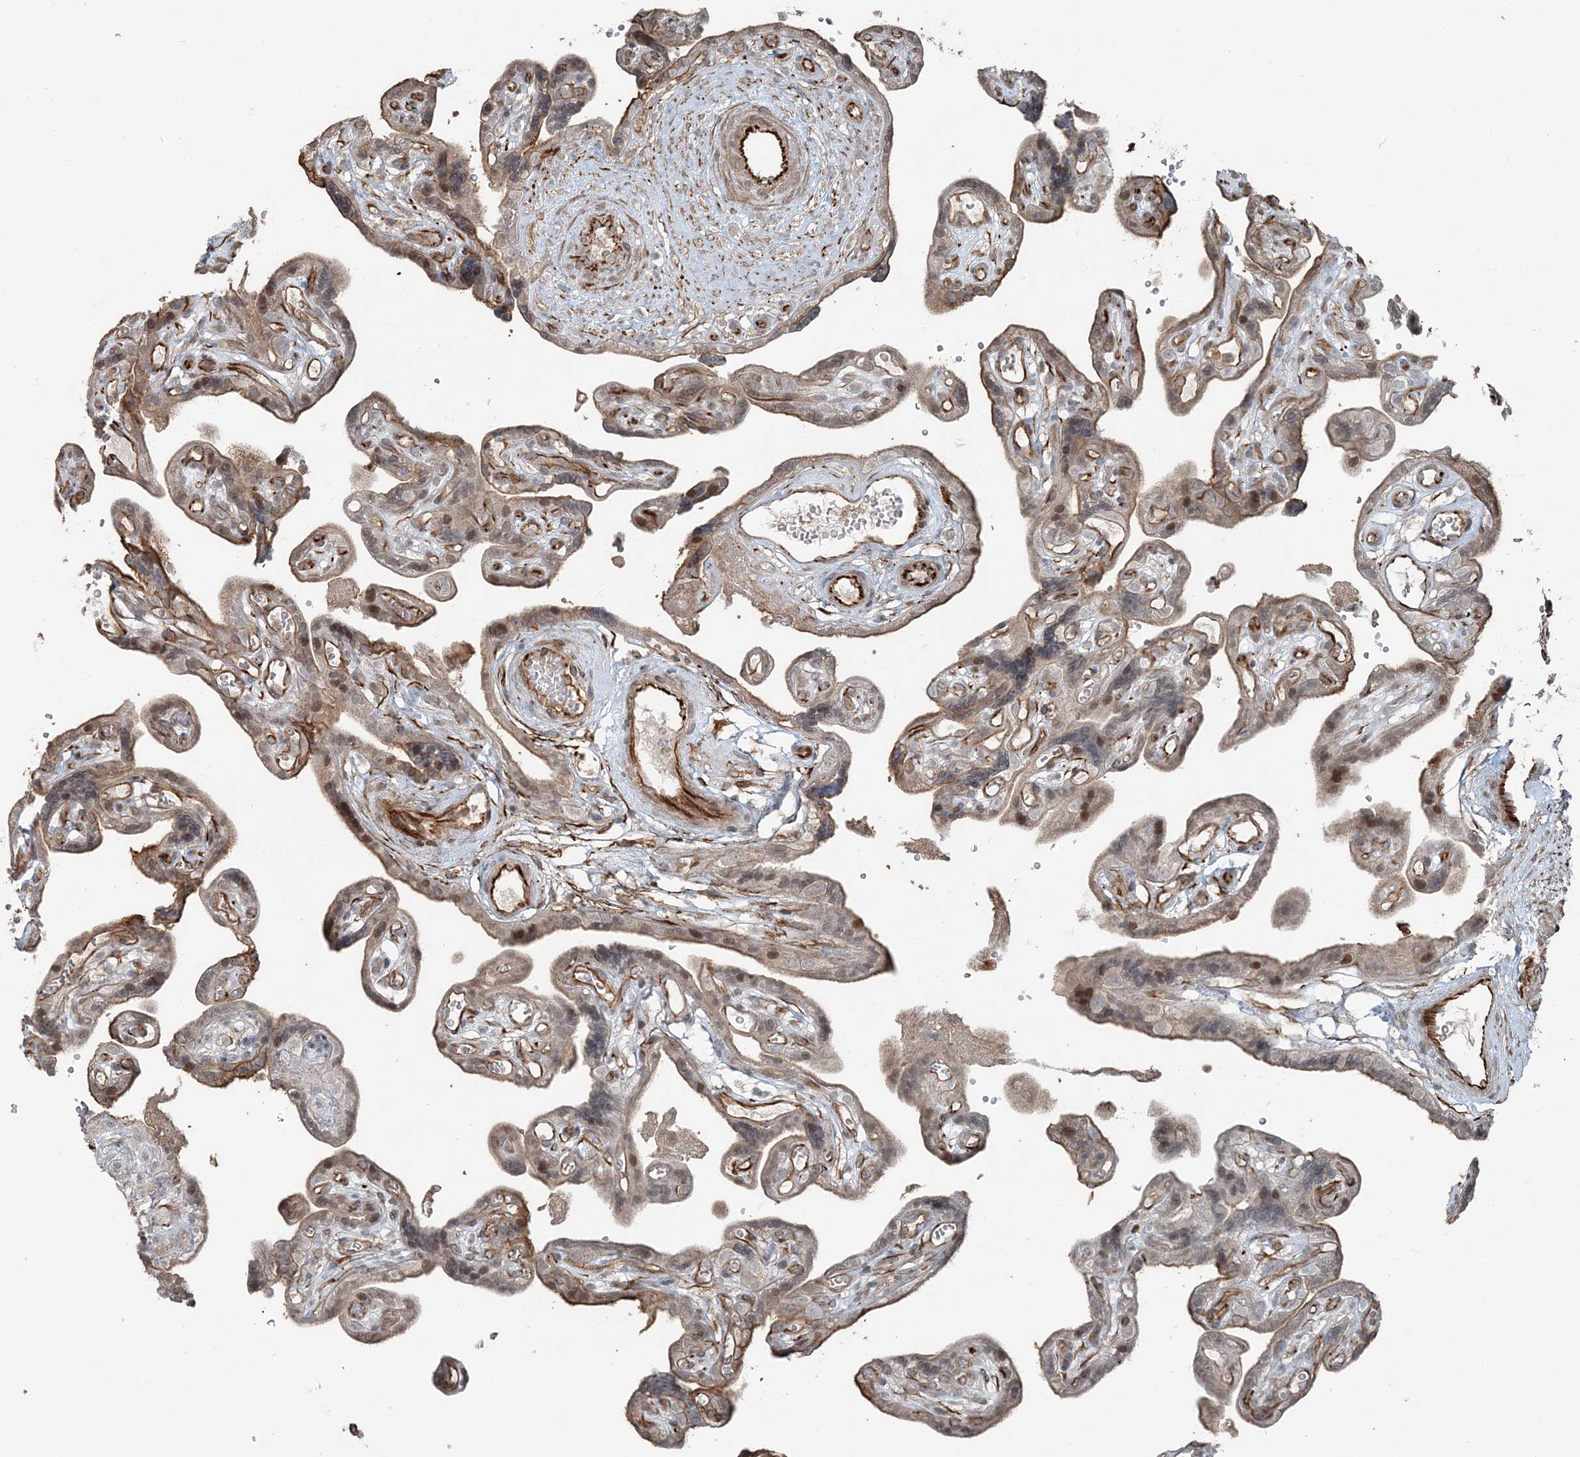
{"staining": {"intensity": "moderate", "quantity": ">75%", "location": "cytoplasmic/membranous,nuclear"}, "tissue": "placenta", "cell_type": "Decidual cells", "image_type": "normal", "snomed": [{"axis": "morphology", "description": "Normal tissue, NOS"}, {"axis": "topography", "description": "Placenta"}], "caption": "This is a photomicrograph of immunohistochemistry (IHC) staining of normal placenta, which shows moderate expression in the cytoplasmic/membranous,nuclear of decidual cells.", "gene": "FBXL17", "patient": {"sex": "female", "age": 30}}